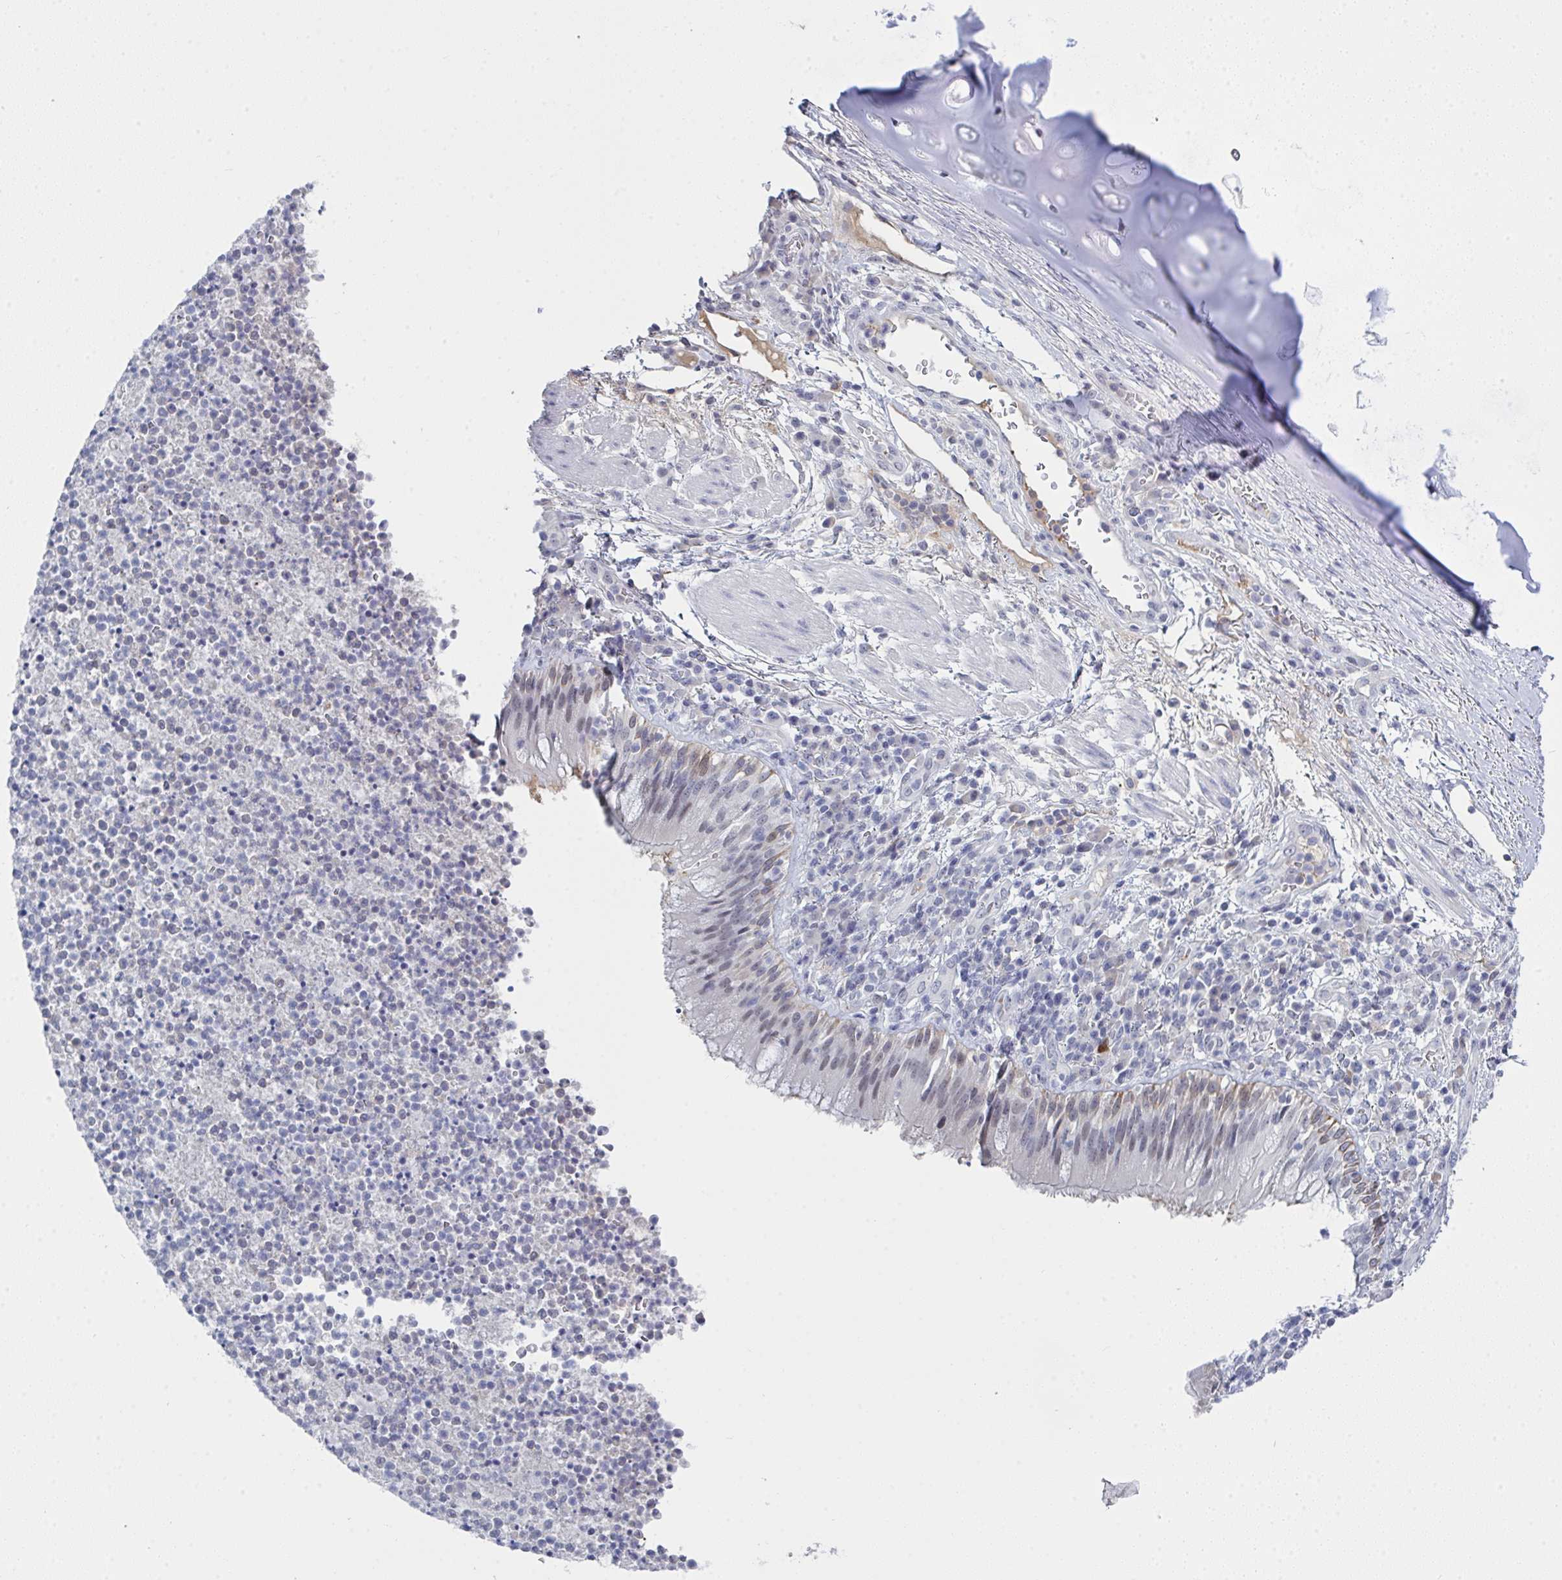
{"staining": {"intensity": "weak", "quantity": "25%-75%", "location": "cytoplasmic/membranous,nuclear"}, "tissue": "bronchus", "cell_type": "Respiratory epithelial cells", "image_type": "normal", "snomed": [{"axis": "morphology", "description": "Normal tissue, NOS"}, {"axis": "topography", "description": "Cartilage tissue"}, {"axis": "topography", "description": "Bronchus"}], "caption": "An image of bronchus stained for a protein reveals weak cytoplasmic/membranous,nuclear brown staining in respiratory epithelial cells. (IHC, brightfield microscopy, high magnification).", "gene": "KDM4D", "patient": {"sex": "male", "age": 56}}